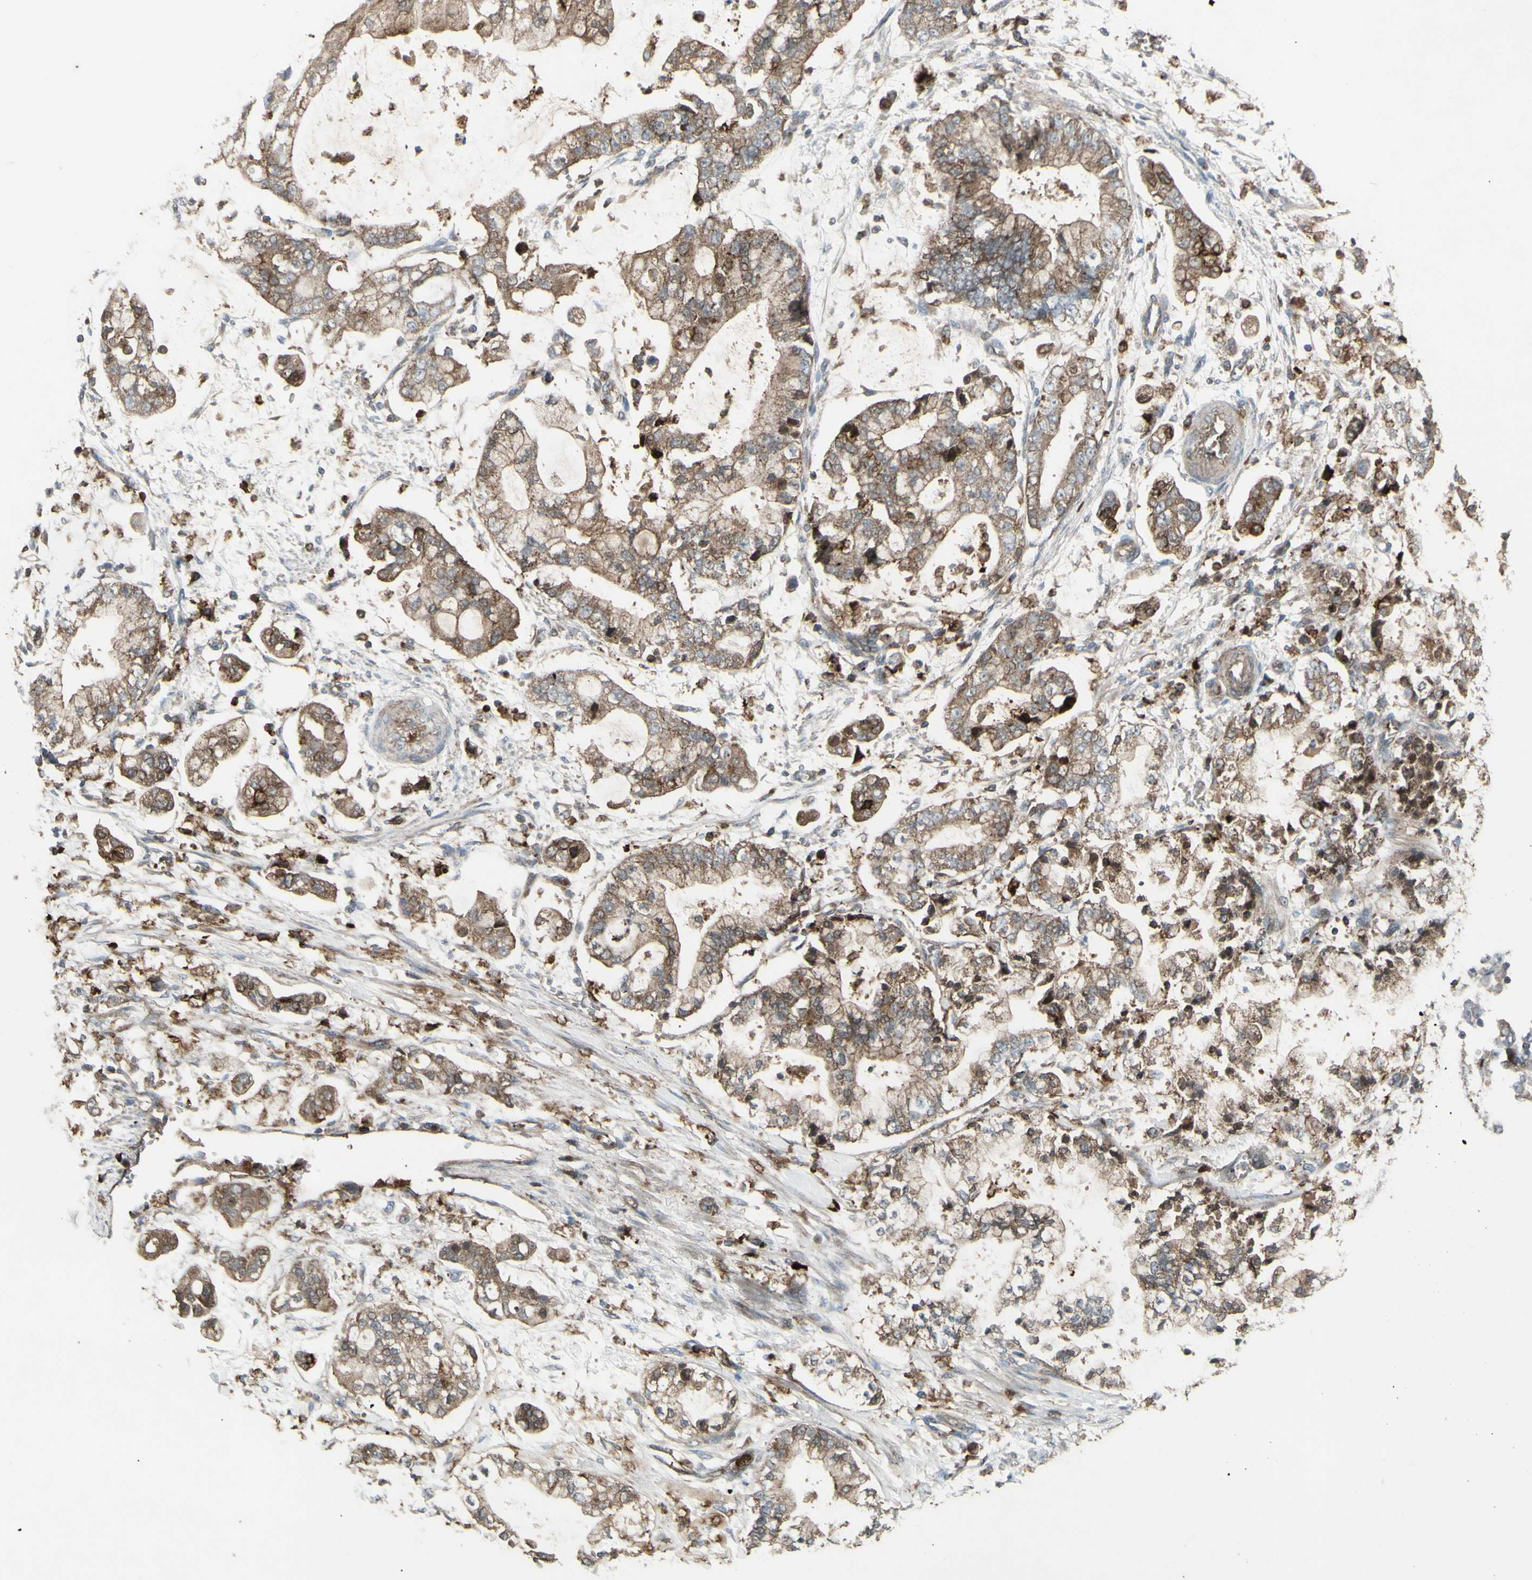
{"staining": {"intensity": "moderate", "quantity": ">75%", "location": "cytoplasmic/membranous"}, "tissue": "stomach cancer", "cell_type": "Tumor cells", "image_type": "cancer", "snomed": [{"axis": "morphology", "description": "Adenocarcinoma, NOS"}, {"axis": "topography", "description": "Stomach"}], "caption": "Moderate cytoplasmic/membranous staining for a protein is seen in approximately >75% of tumor cells of stomach cancer (adenocarcinoma) using immunohistochemistry (IHC).", "gene": "SHC1", "patient": {"sex": "male", "age": 76}}